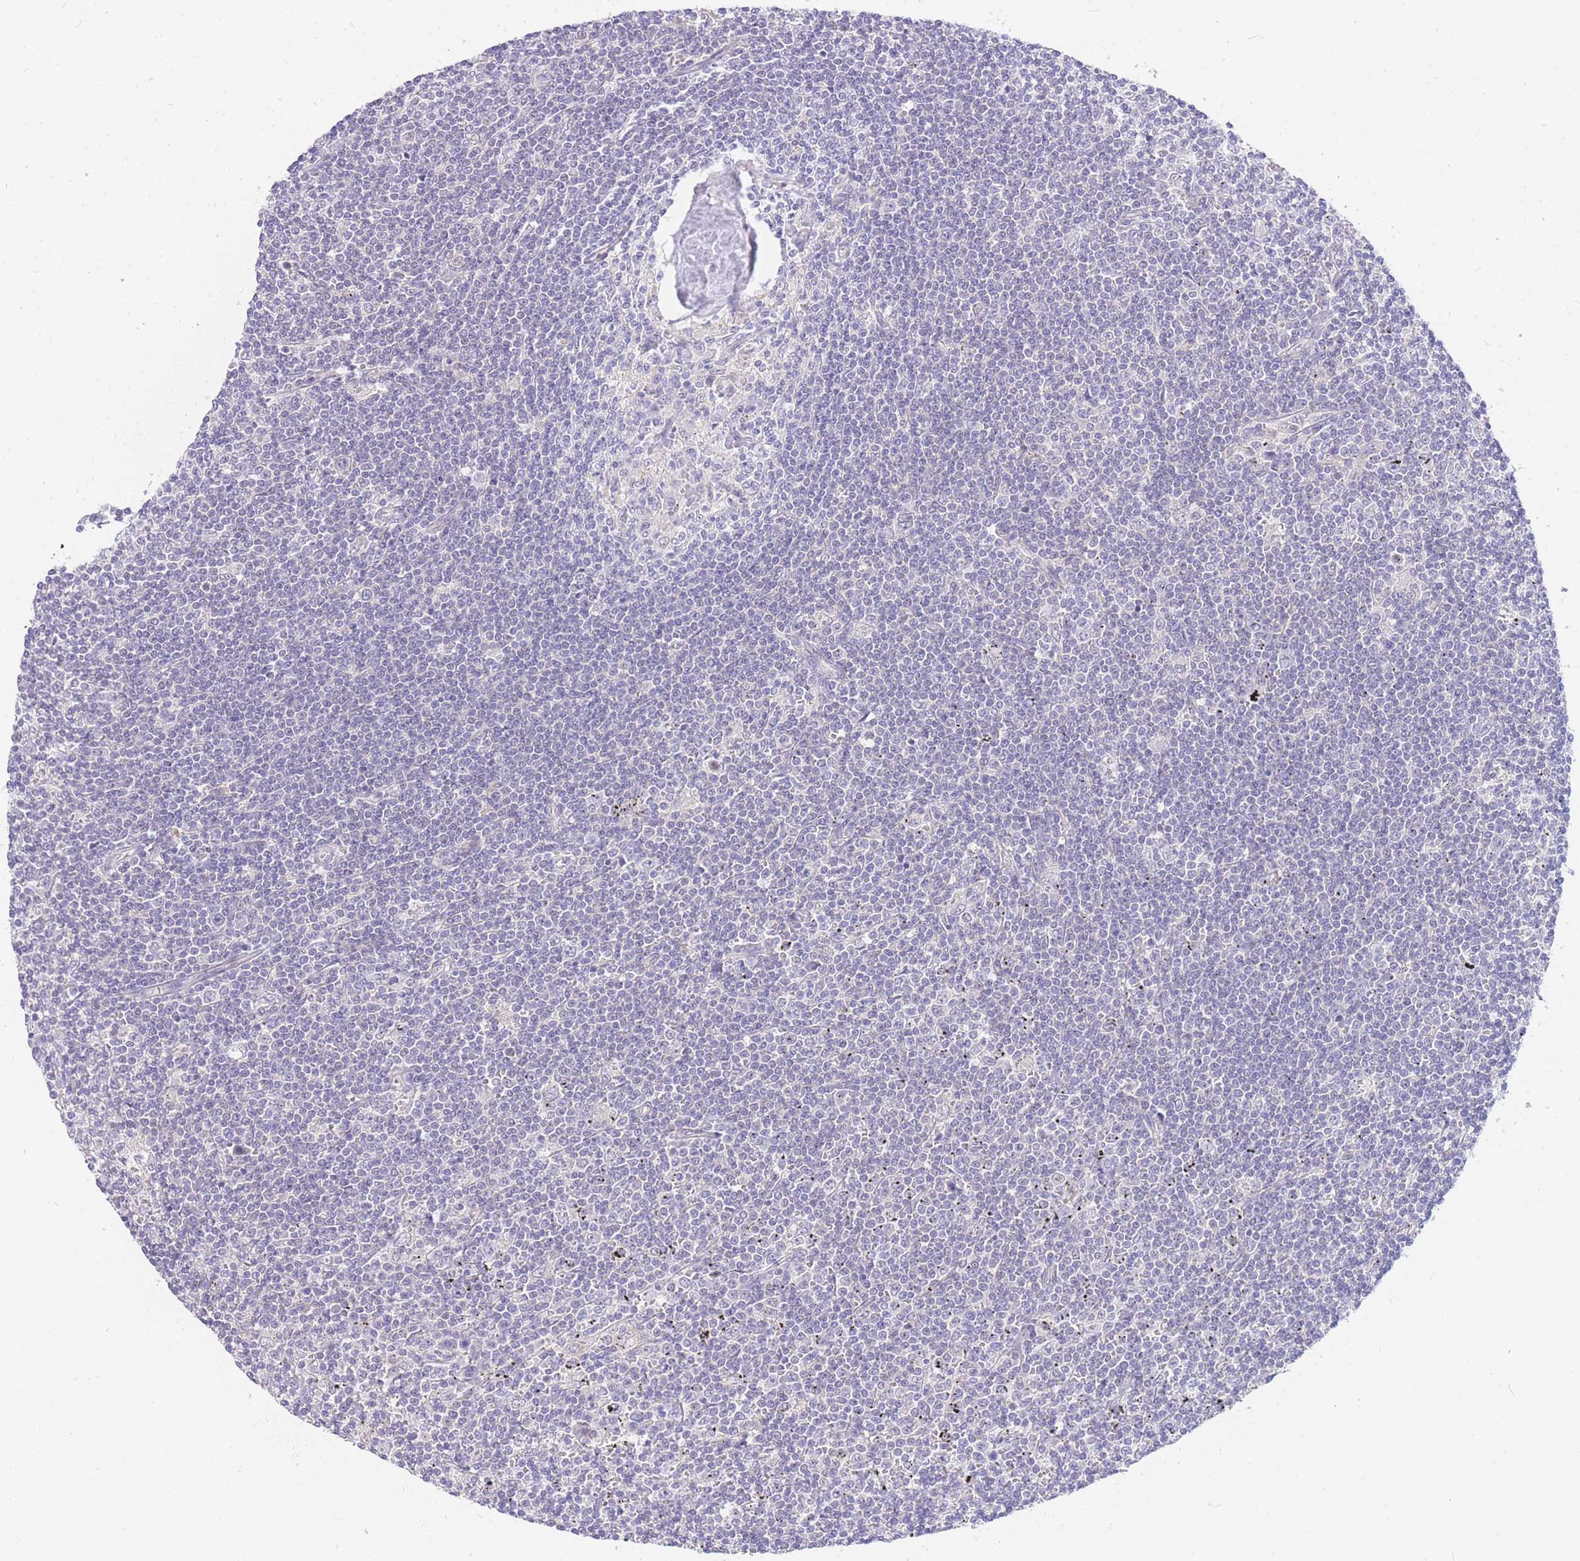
{"staining": {"intensity": "negative", "quantity": "none", "location": "none"}, "tissue": "lymphoma", "cell_type": "Tumor cells", "image_type": "cancer", "snomed": [{"axis": "morphology", "description": "Malignant lymphoma, non-Hodgkin's type, Low grade"}, {"axis": "topography", "description": "Spleen"}], "caption": "Image shows no significant protein staining in tumor cells of malignant lymphoma, non-Hodgkin's type (low-grade).", "gene": "S100PBP", "patient": {"sex": "male", "age": 76}}